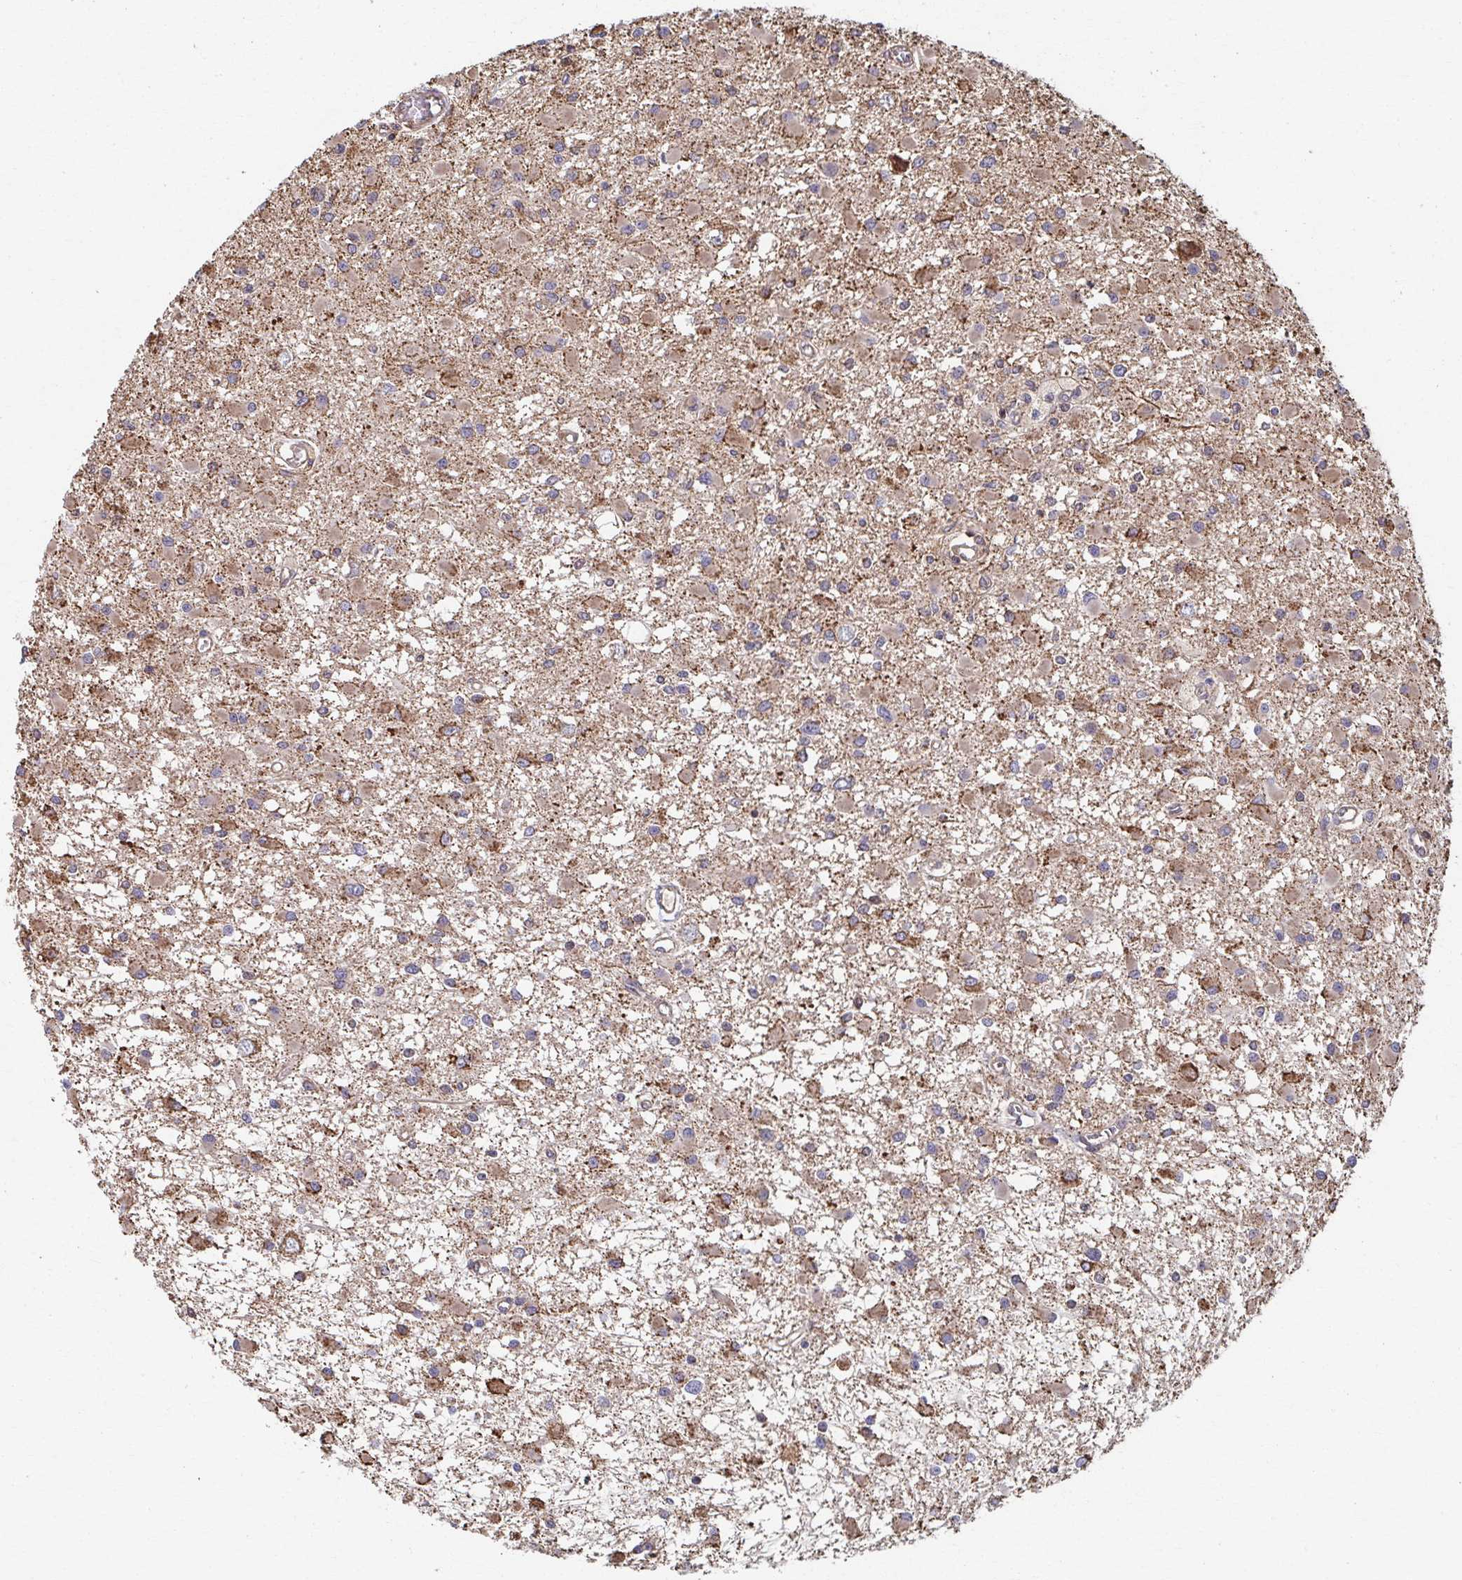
{"staining": {"intensity": "weak", "quantity": ">75%", "location": "cytoplasmic/membranous"}, "tissue": "glioma", "cell_type": "Tumor cells", "image_type": "cancer", "snomed": [{"axis": "morphology", "description": "Glioma, malignant, High grade"}, {"axis": "topography", "description": "Brain"}], "caption": "Immunohistochemistry micrograph of malignant glioma (high-grade) stained for a protein (brown), which demonstrates low levels of weak cytoplasmic/membranous expression in approximately >75% of tumor cells.", "gene": "KLHL34", "patient": {"sex": "male", "age": 54}}